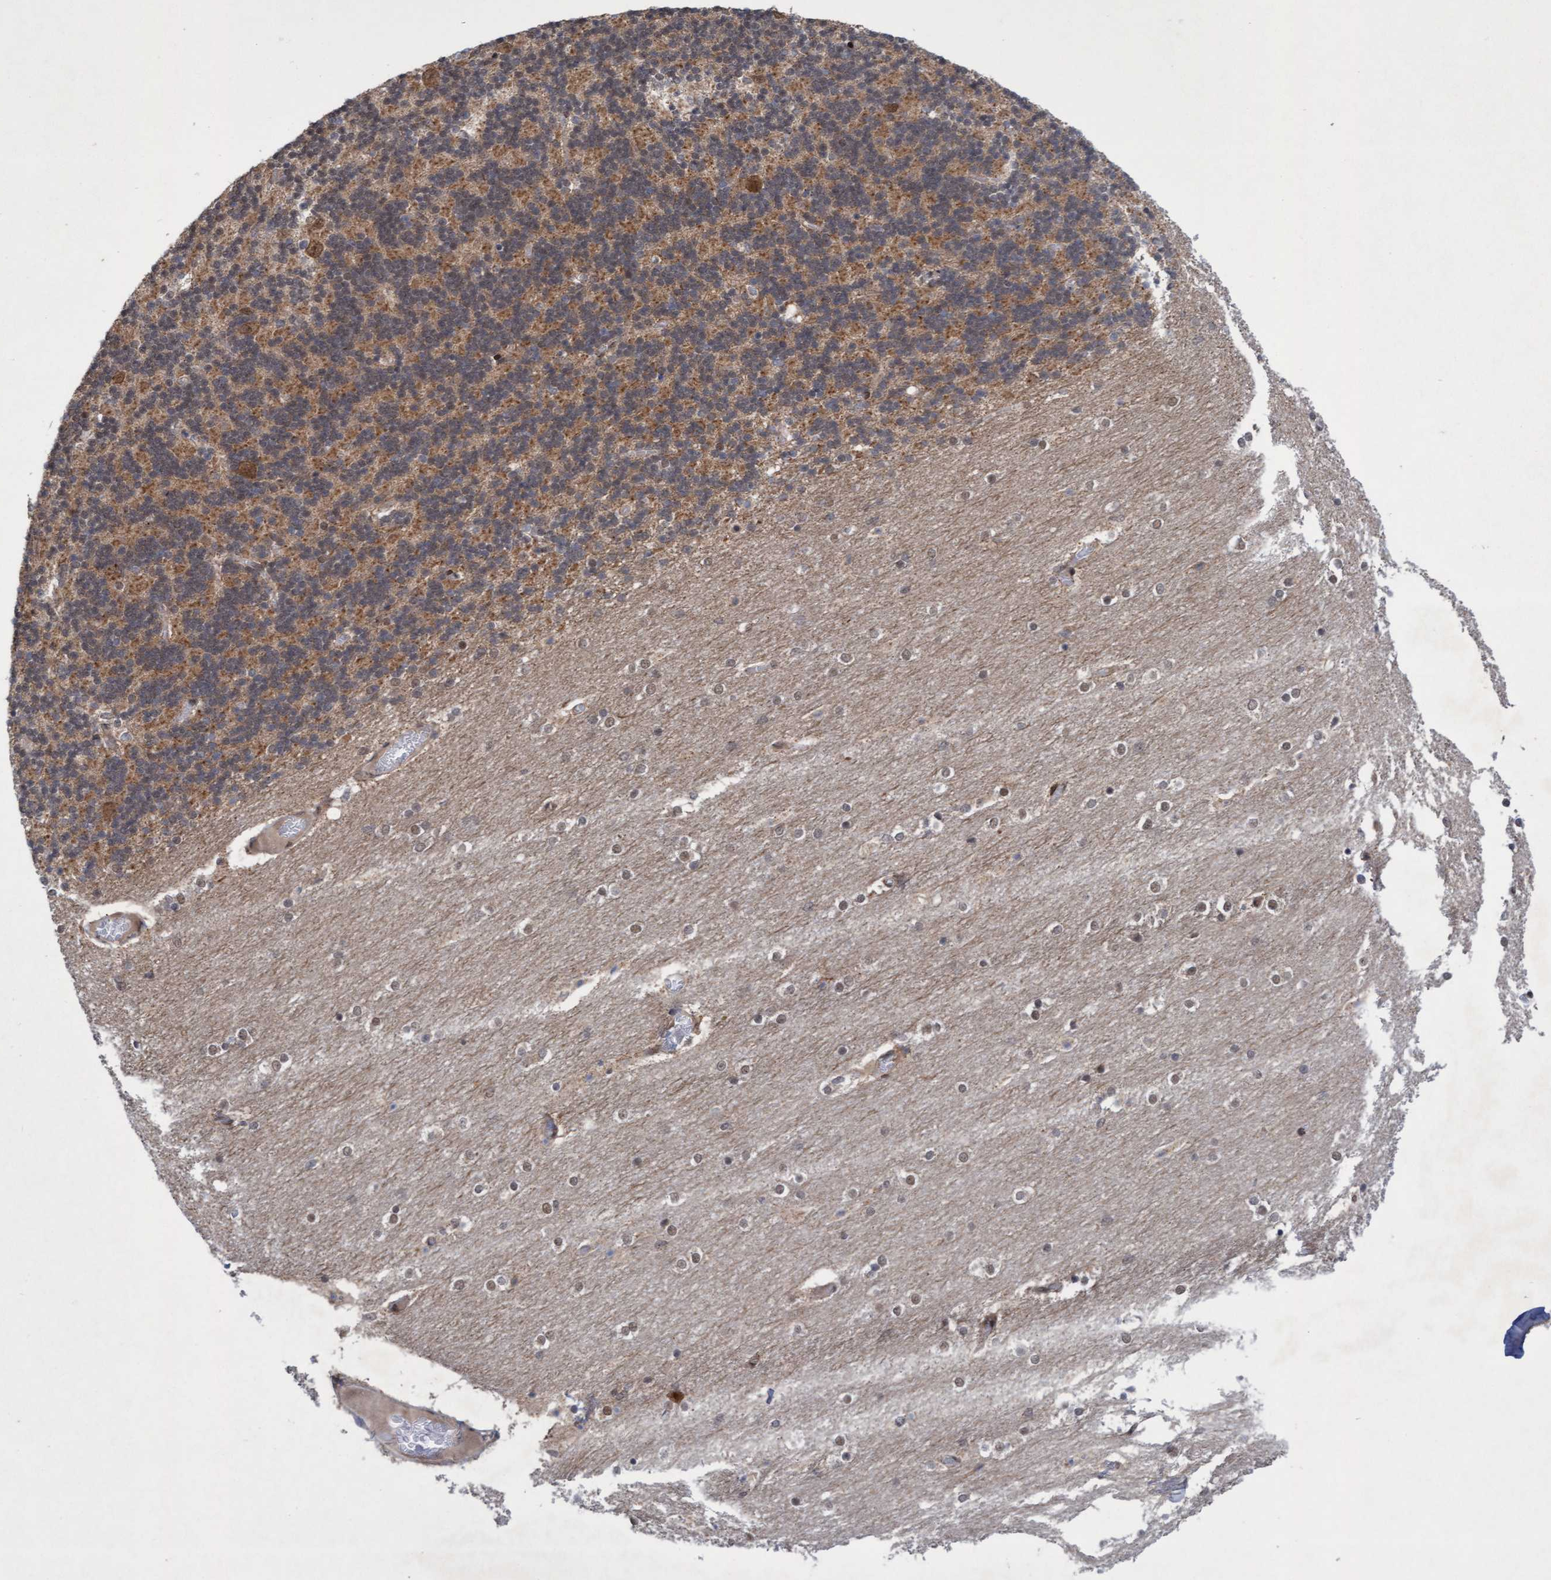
{"staining": {"intensity": "strong", "quantity": "25%-75%", "location": "cytoplasmic/membranous"}, "tissue": "cerebellum", "cell_type": "Cells in granular layer", "image_type": "normal", "snomed": [{"axis": "morphology", "description": "Normal tissue, NOS"}, {"axis": "topography", "description": "Cerebellum"}], "caption": "Protein staining of unremarkable cerebellum reveals strong cytoplasmic/membranous expression in about 25%-75% of cells in granular layer.", "gene": "TANC2", "patient": {"sex": "female", "age": 54}}